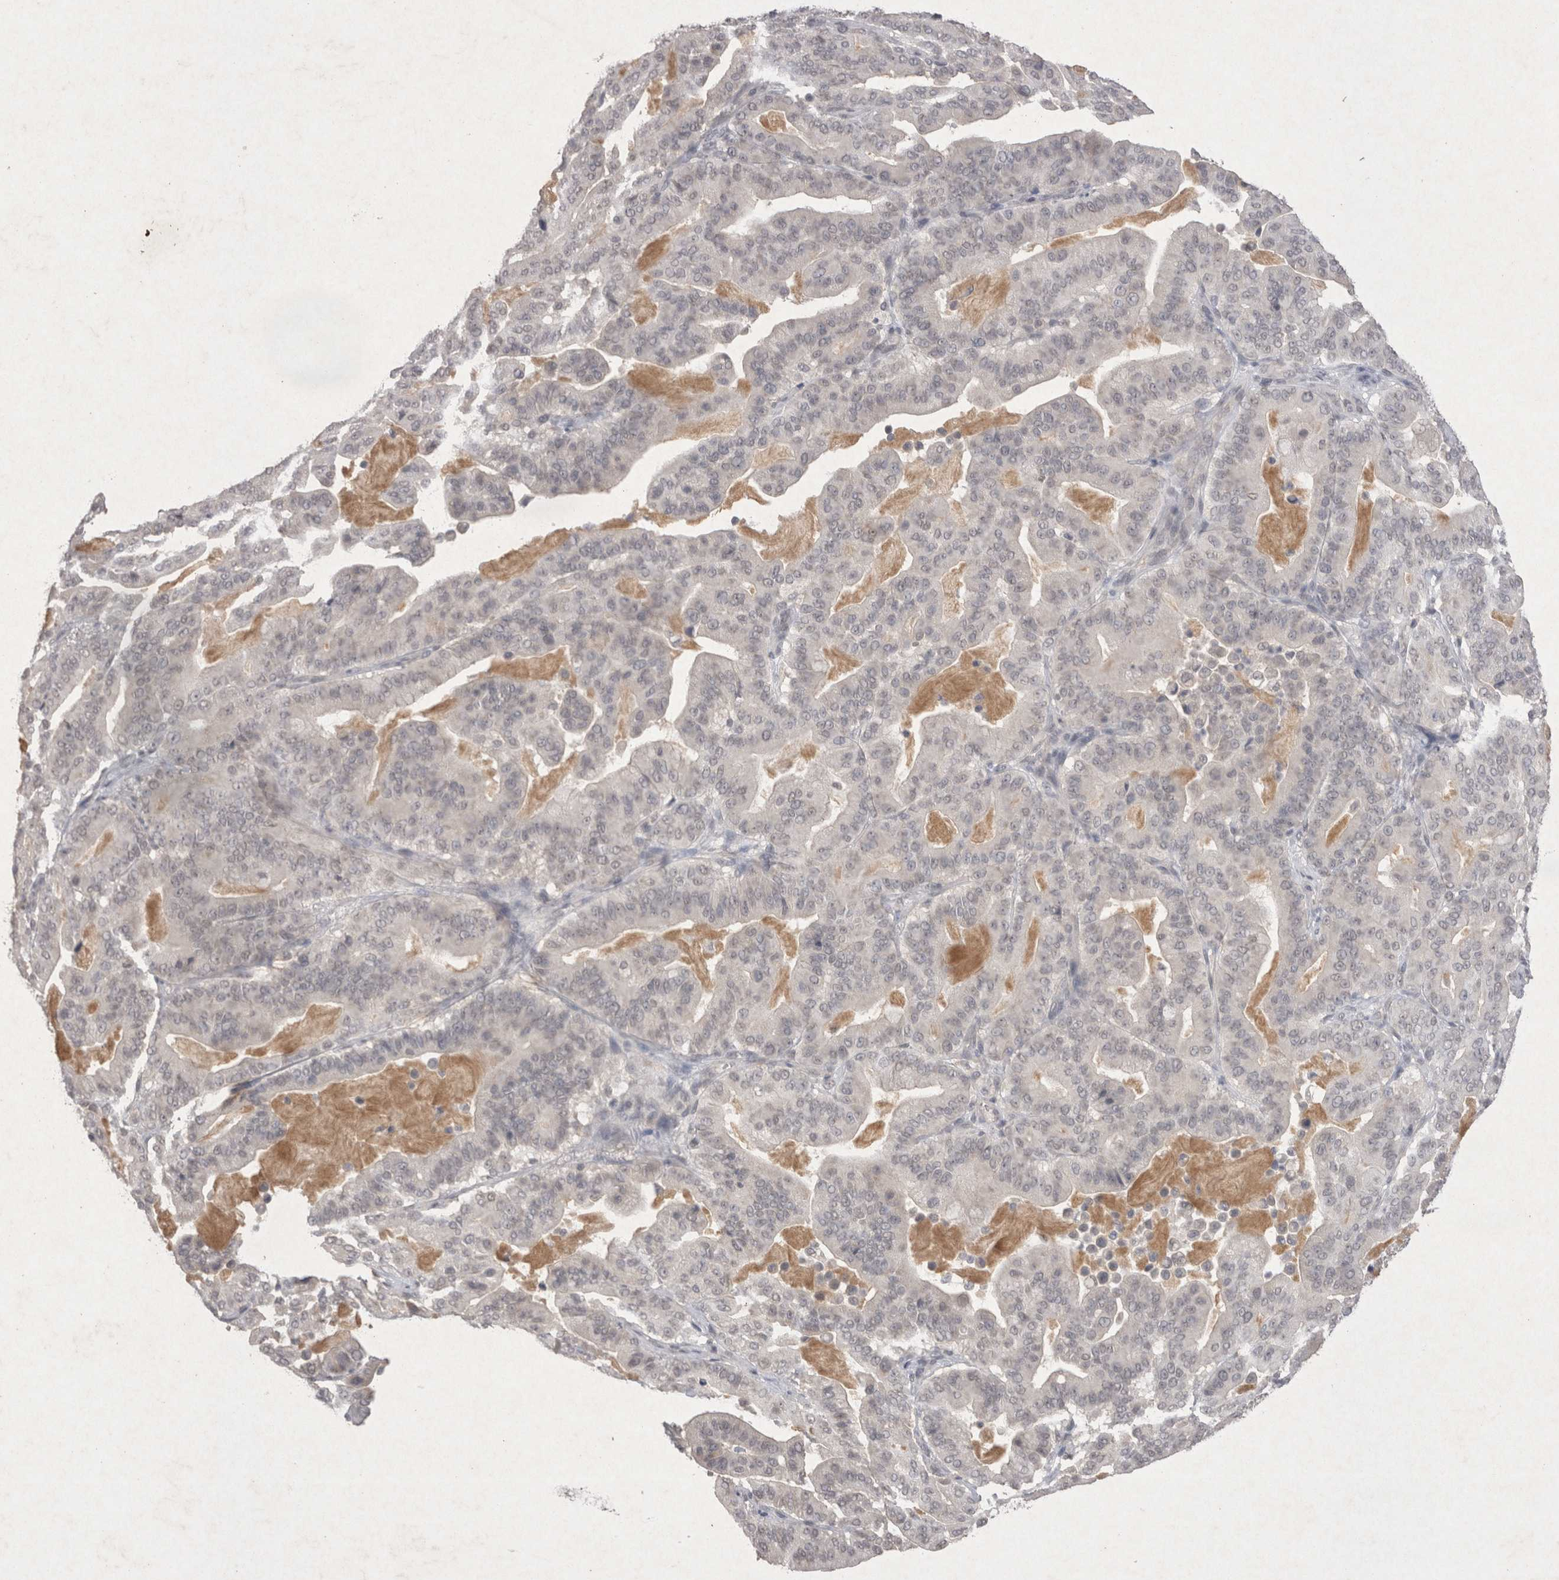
{"staining": {"intensity": "negative", "quantity": "none", "location": "none"}, "tissue": "pancreatic cancer", "cell_type": "Tumor cells", "image_type": "cancer", "snomed": [{"axis": "morphology", "description": "Adenocarcinoma, NOS"}, {"axis": "topography", "description": "Pancreas"}], "caption": "A micrograph of human pancreatic cancer (adenocarcinoma) is negative for staining in tumor cells. (DAB immunohistochemistry (IHC) visualized using brightfield microscopy, high magnification).", "gene": "LYVE1", "patient": {"sex": "male", "age": 63}}